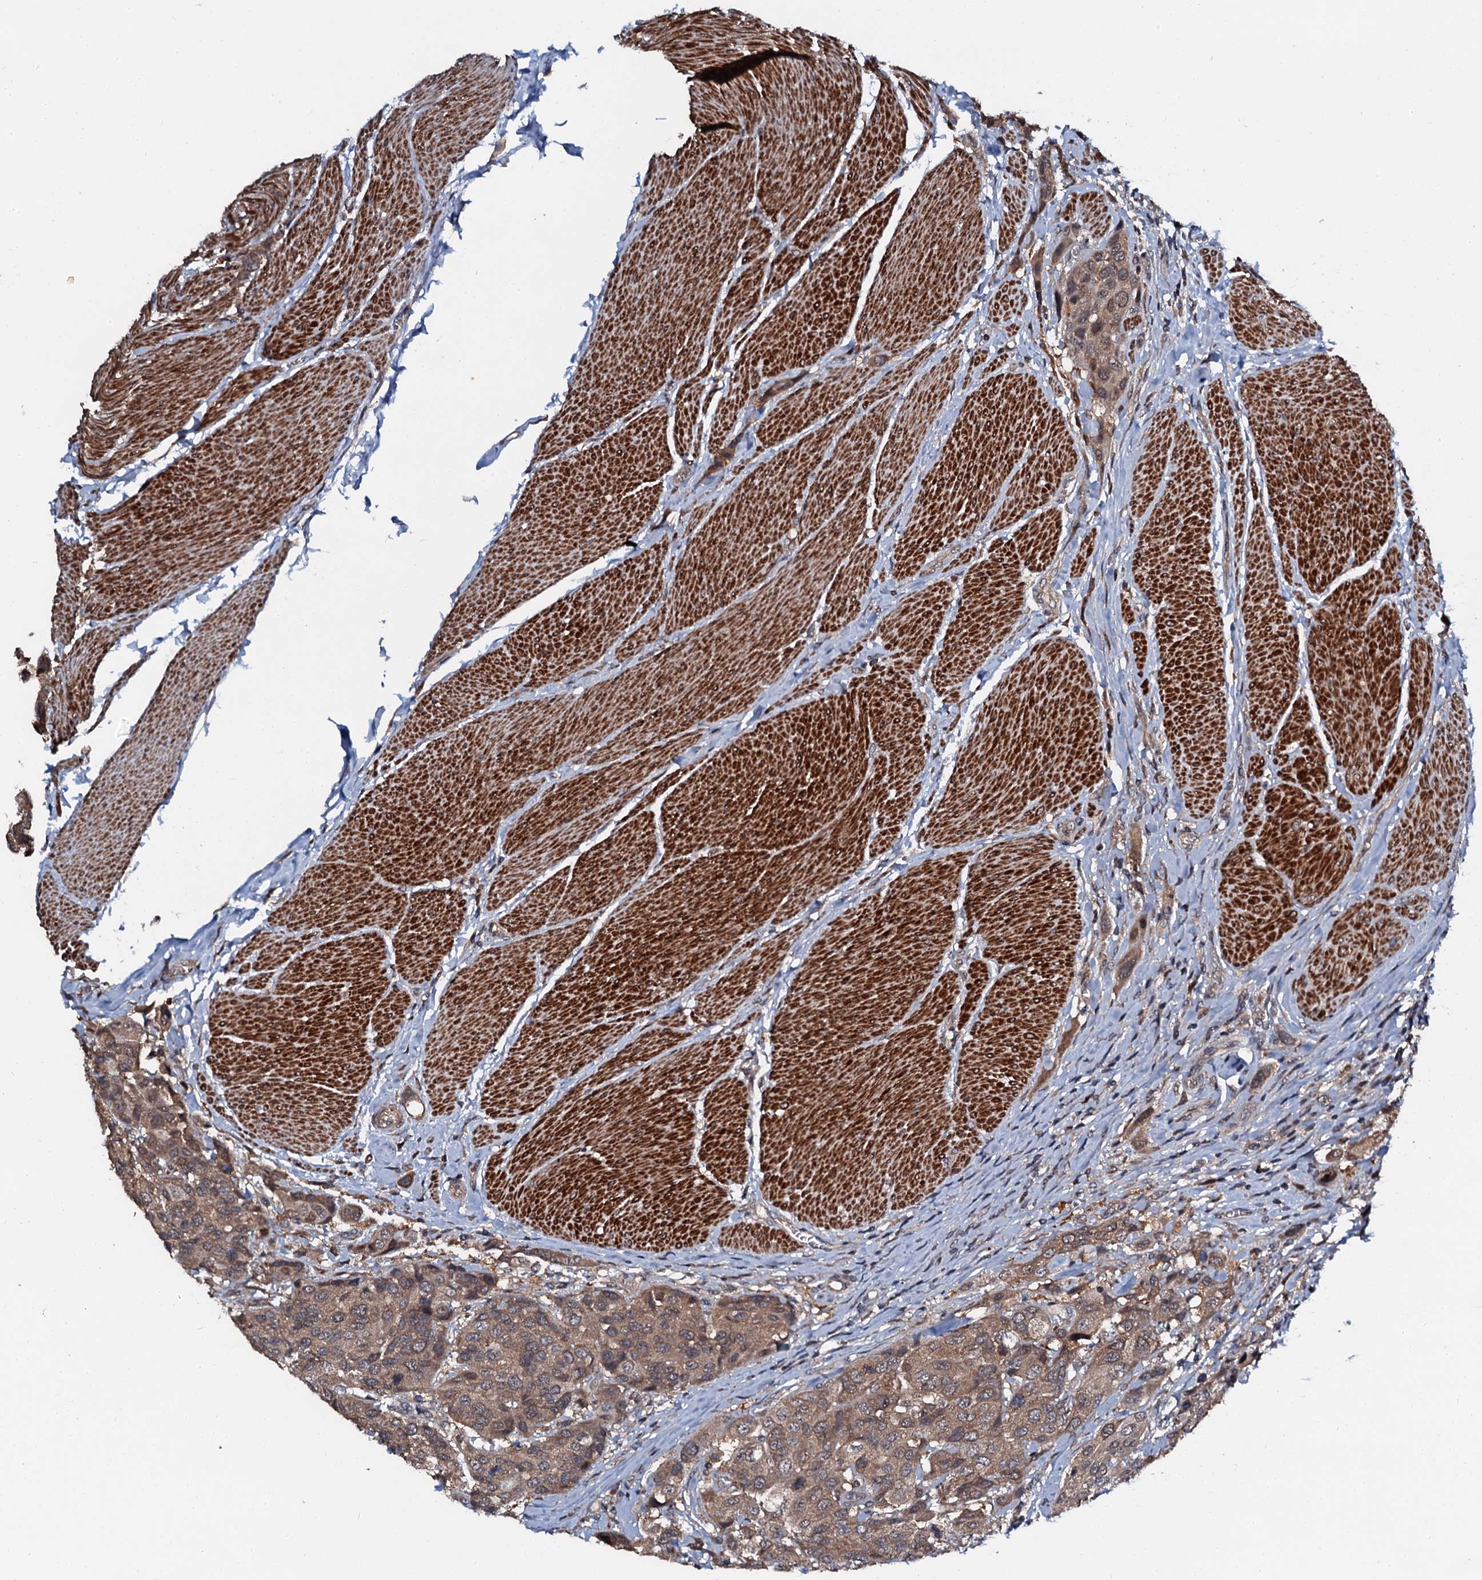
{"staining": {"intensity": "moderate", "quantity": ">75%", "location": "cytoplasmic/membranous"}, "tissue": "urothelial cancer", "cell_type": "Tumor cells", "image_type": "cancer", "snomed": [{"axis": "morphology", "description": "Urothelial carcinoma, High grade"}, {"axis": "topography", "description": "Urinary bladder"}], "caption": "Immunohistochemistry (IHC) (DAB) staining of human high-grade urothelial carcinoma exhibits moderate cytoplasmic/membranous protein expression in approximately >75% of tumor cells. The staining was performed using DAB (3,3'-diaminobenzidine) to visualize the protein expression in brown, while the nuclei were stained in blue with hematoxylin (Magnification: 20x).", "gene": "N4BP1", "patient": {"sex": "male", "age": 50}}